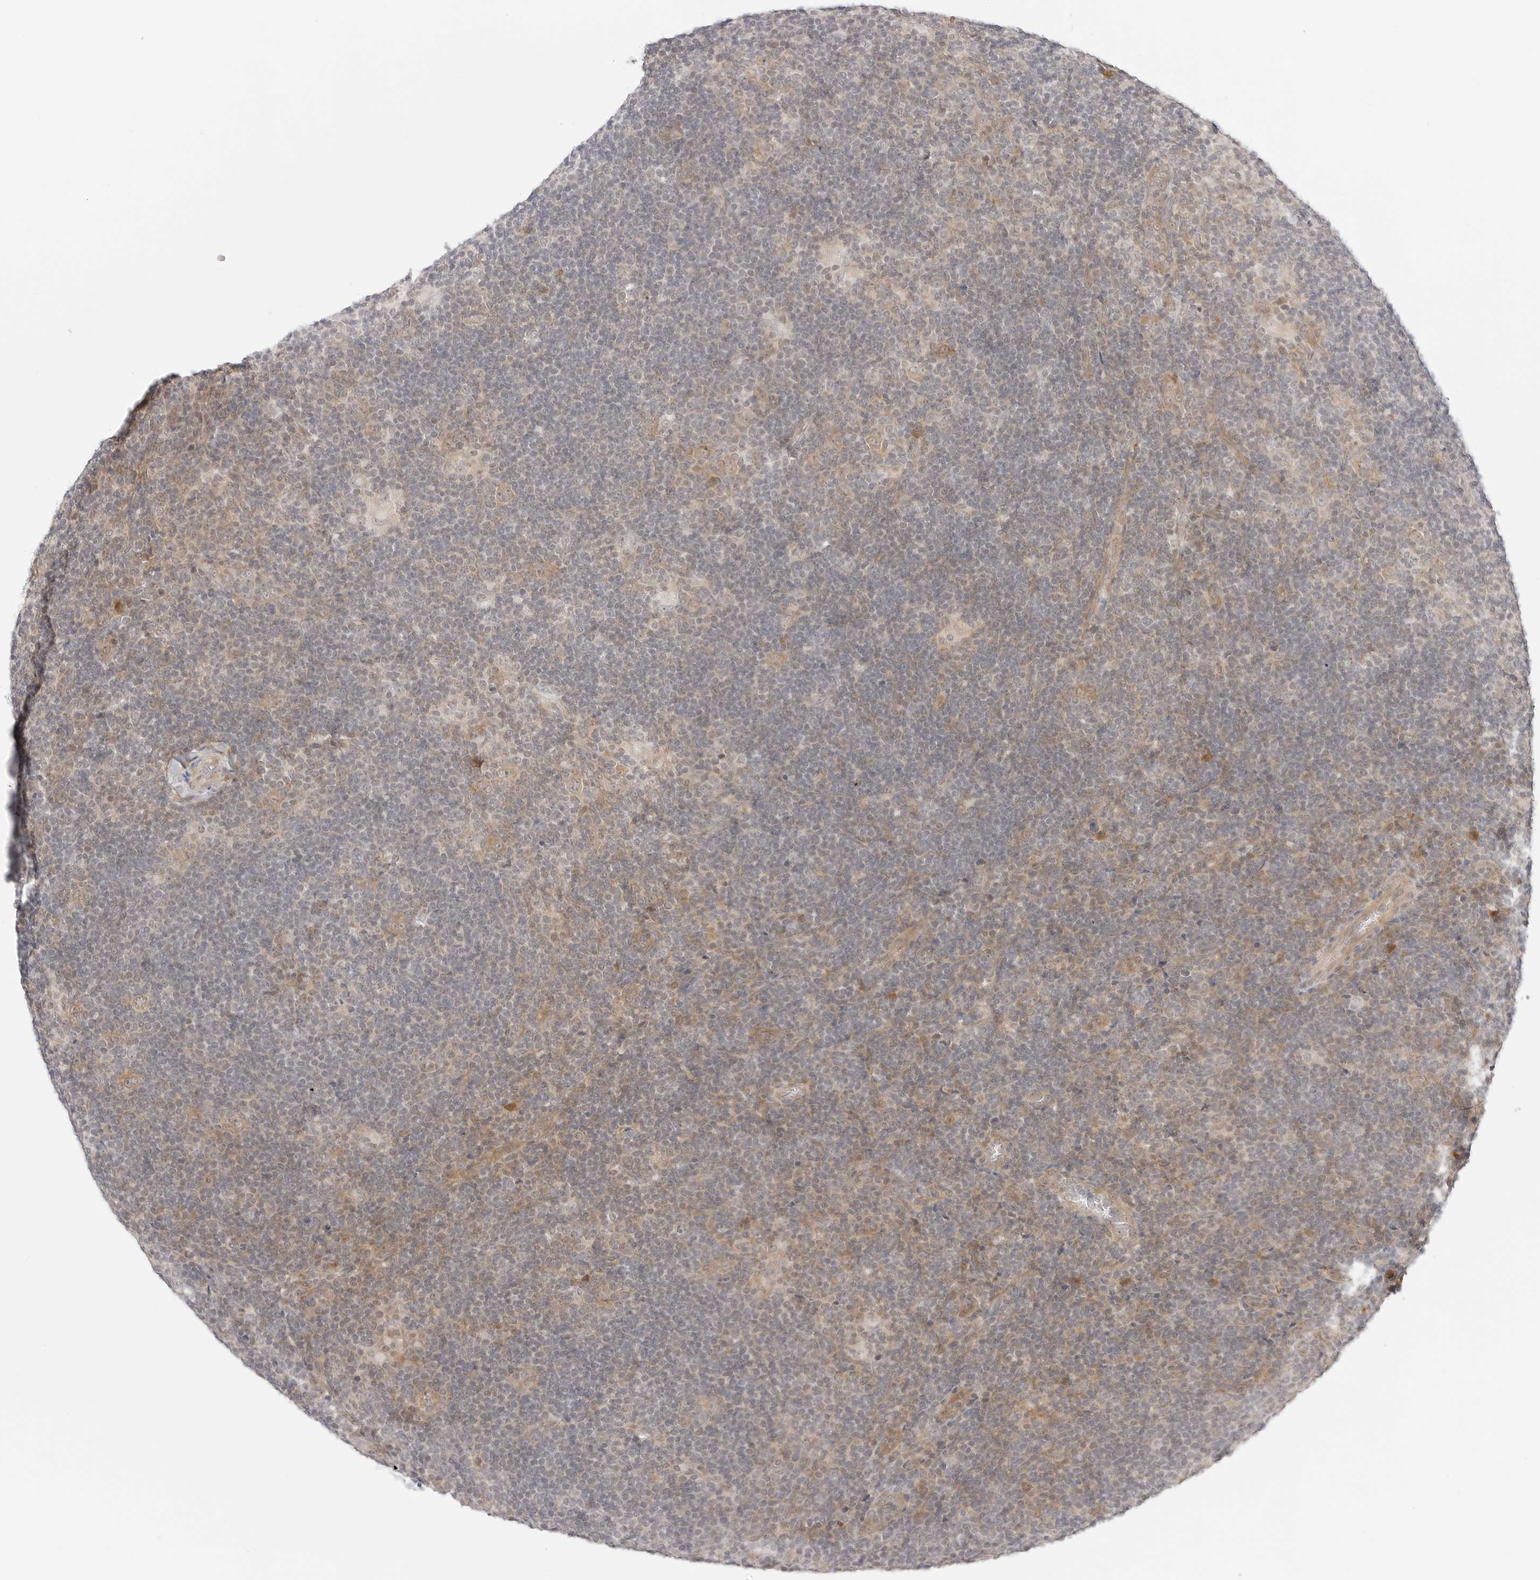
{"staining": {"intensity": "moderate", "quantity": ">75%", "location": "cytoplasmic/membranous"}, "tissue": "lymphoma", "cell_type": "Tumor cells", "image_type": "cancer", "snomed": [{"axis": "morphology", "description": "Hodgkin's disease, NOS"}, {"axis": "topography", "description": "Lymph node"}], "caption": "Tumor cells demonstrate medium levels of moderate cytoplasmic/membranous staining in about >75% of cells in human lymphoma.", "gene": "TCP1", "patient": {"sex": "female", "age": 57}}